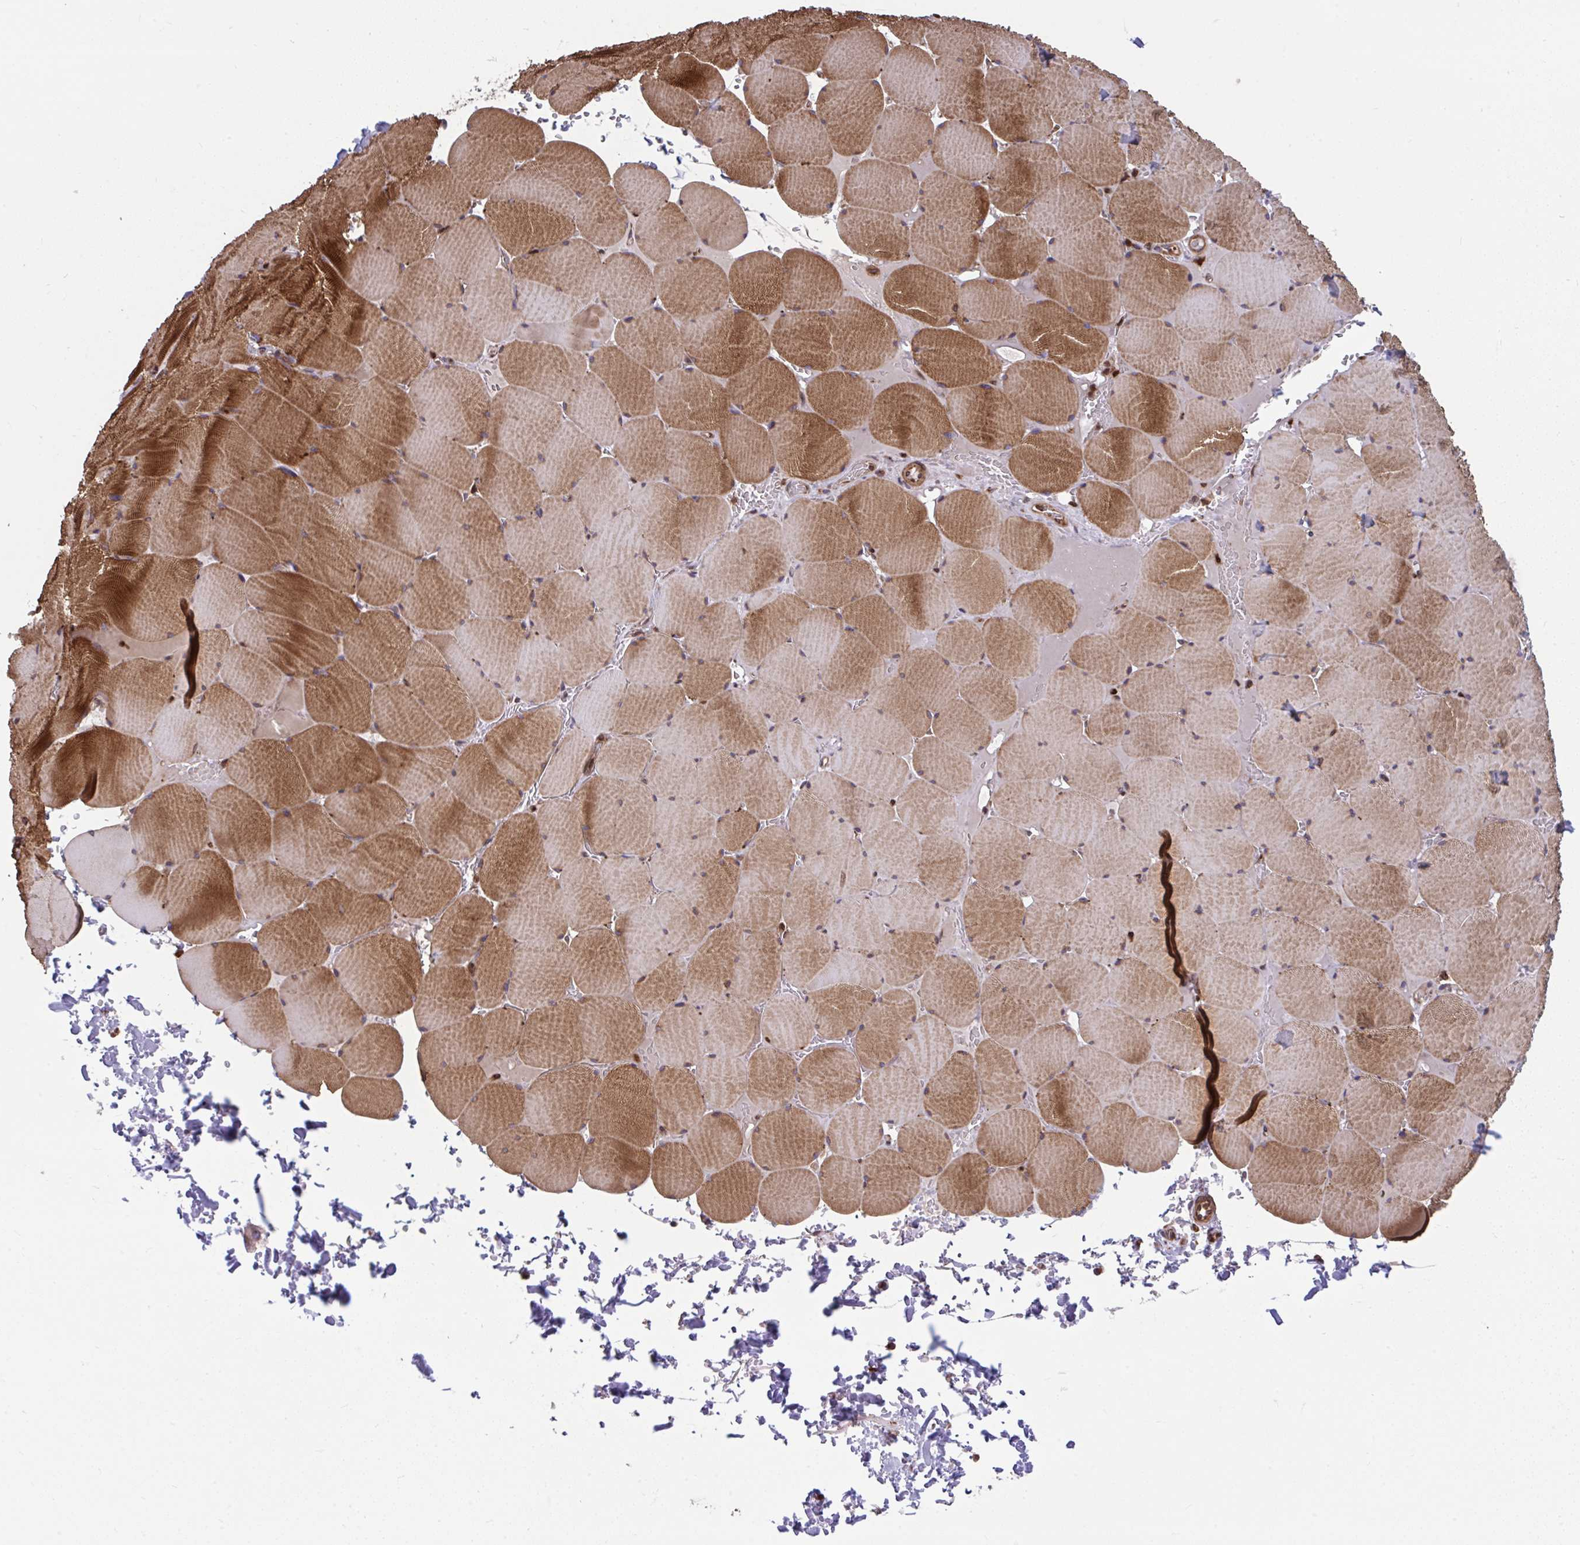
{"staining": {"intensity": "moderate", "quantity": ">75%", "location": "cytoplasmic/membranous"}, "tissue": "skeletal muscle", "cell_type": "Myocytes", "image_type": "normal", "snomed": [{"axis": "morphology", "description": "Normal tissue, NOS"}, {"axis": "topography", "description": "Skeletal muscle"}, {"axis": "topography", "description": "Head-Neck"}], "caption": "Approximately >75% of myocytes in normal human skeletal muscle reveal moderate cytoplasmic/membranous protein positivity as visualized by brown immunohistochemical staining.", "gene": "STIM2", "patient": {"sex": "male", "age": 66}}